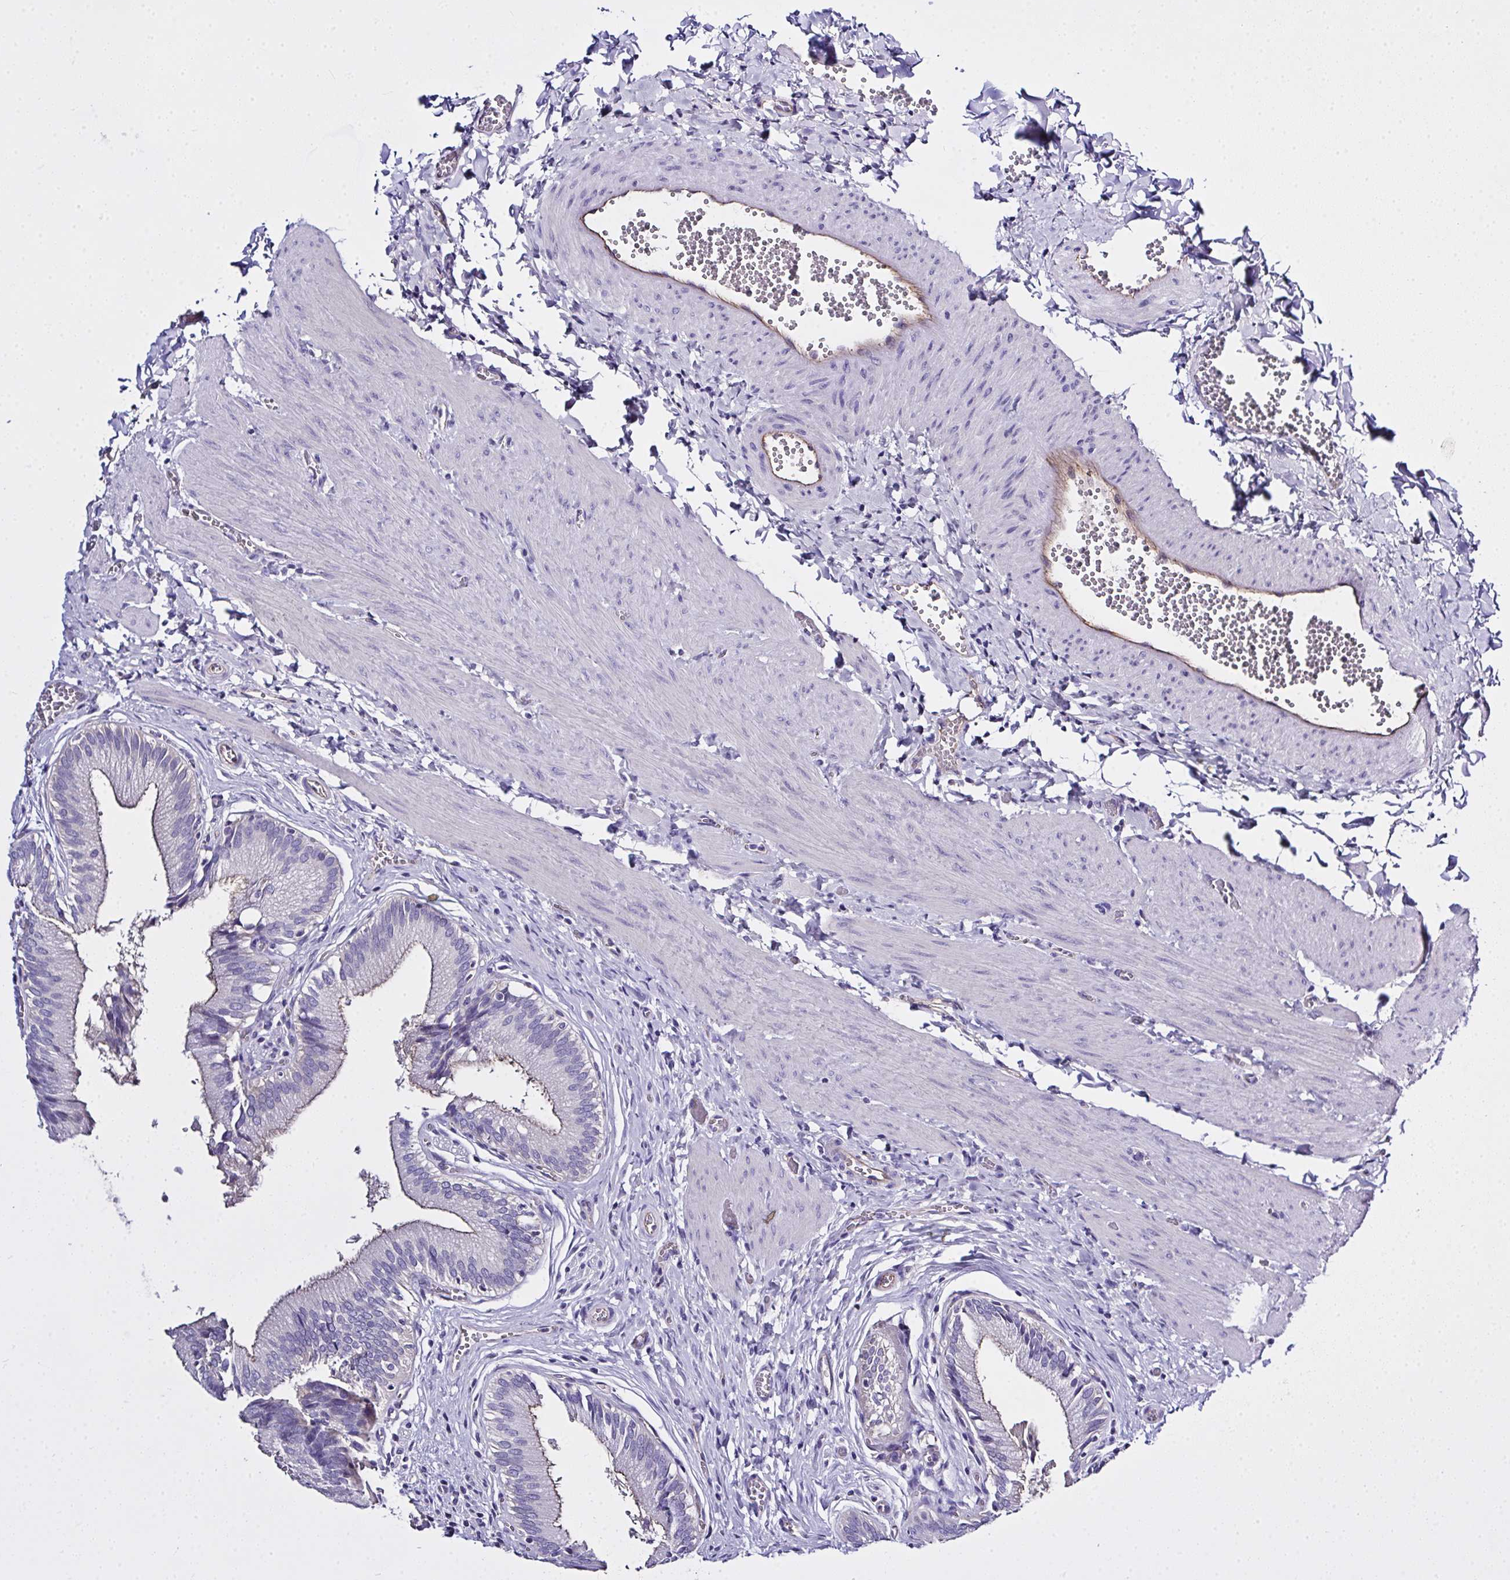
{"staining": {"intensity": "moderate", "quantity": "25%-75%", "location": "cytoplasmic/membranous"}, "tissue": "gallbladder", "cell_type": "Glandular cells", "image_type": "normal", "snomed": [{"axis": "morphology", "description": "Normal tissue, NOS"}, {"axis": "topography", "description": "Gallbladder"}], "caption": "Moderate cytoplasmic/membranous positivity is identified in about 25%-75% of glandular cells in unremarkable gallbladder. (Stains: DAB in brown, nuclei in blue, Microscopy: brightfield microscopy at high magnification).", "gene": "ZNF813", "patient": {"sex": "male", "age": 17}}